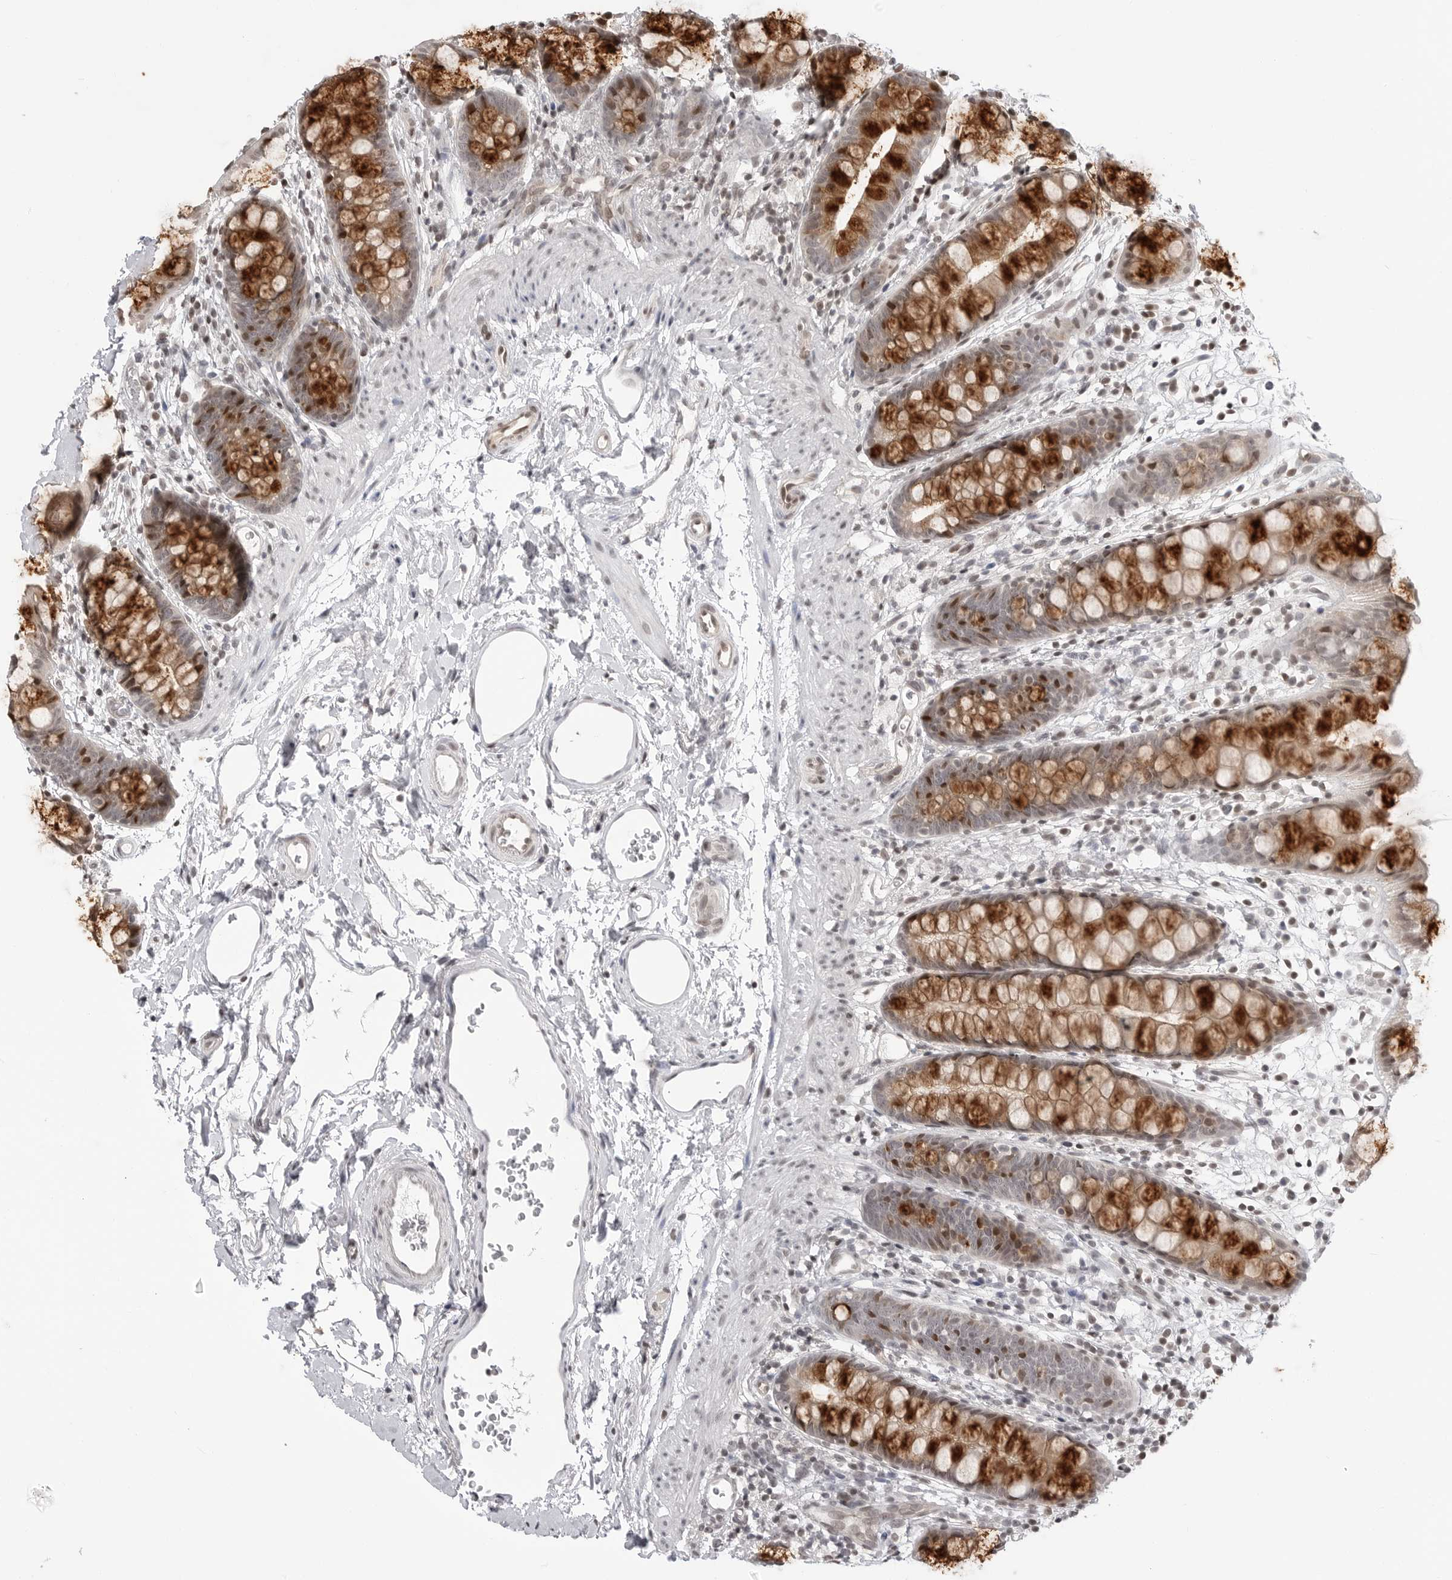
{"staining": {"intensity": "strong", "quantity": "25%-75%", "location": "cytoplasmic/membranous,nuclear"}, "tissue": "rectum", "cell_type": "Glandular cells", "image_type": "normal", "snomed": [{"axis": "morphology", "description": "Normal tissue, NOS"}, {"axis": "topography", "description": "Rectum"}], "caption": "Immunohistochemical staining of unremarkable human rectum exhibits strong cytoplasmic/membranous,nuclear protein staining in about 25%-75% of glandular cells. The protein of interest is shown in brown color, while the nuclei are stained blue.", "gene": "C8orf33", "patient": {"sex": "female", "age": 65}}